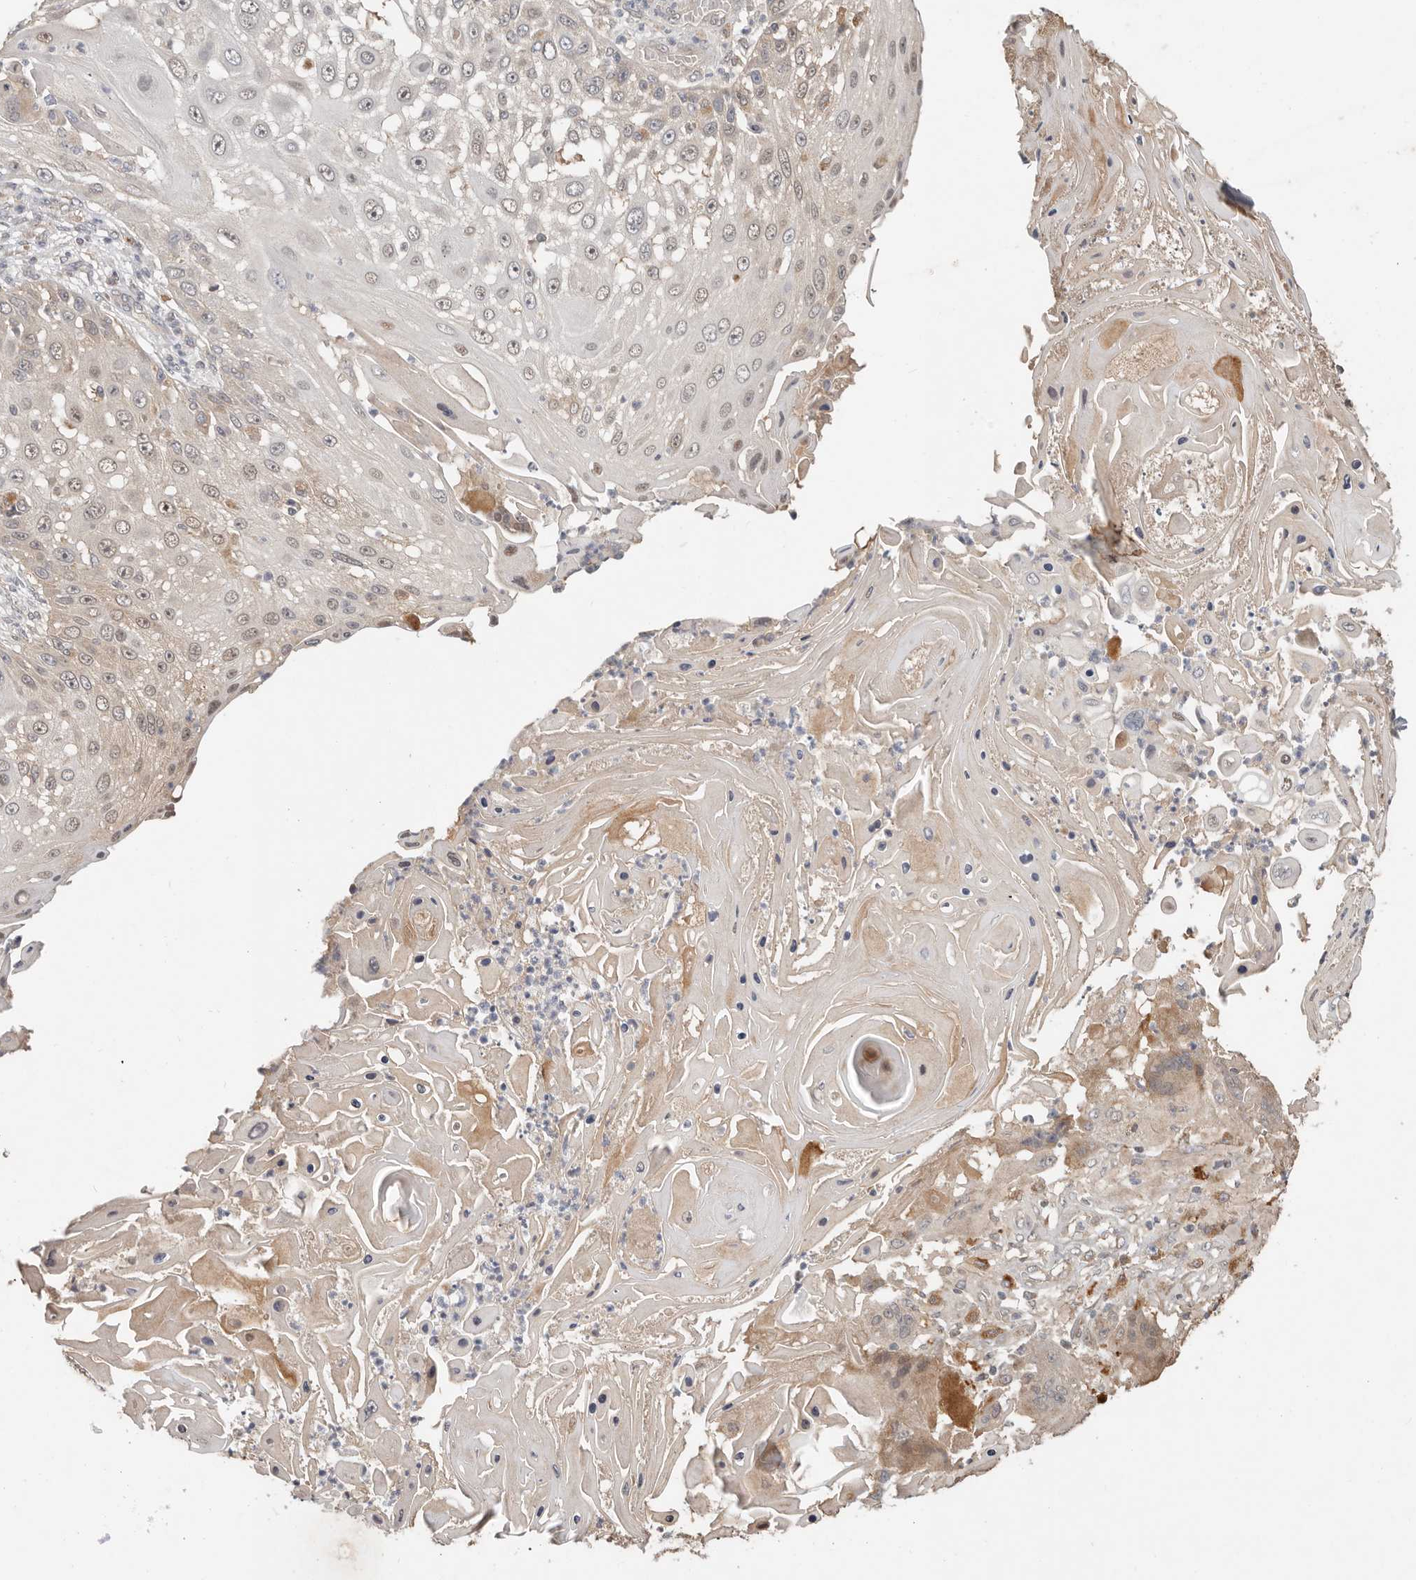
{"staining": {"intensity": "negative", "quantity": "none", "location": "none"}, "tissue": "skin cancer", "cell_type": "Tumor cells", "image_type": "cancer", "snomed": [{"axis": "morphology", "description": "Squamous cell carcinoma, NOS"}, {"axis": "topography", "description": "Skin"}], "caption": "Immunohistochemical staining of human skin cancer (squamous cell carcinoma) demonstrates no significant expression in tumor cells.", "gene": "MTFR2", "patient": {"sex": "female", "age": 44}}